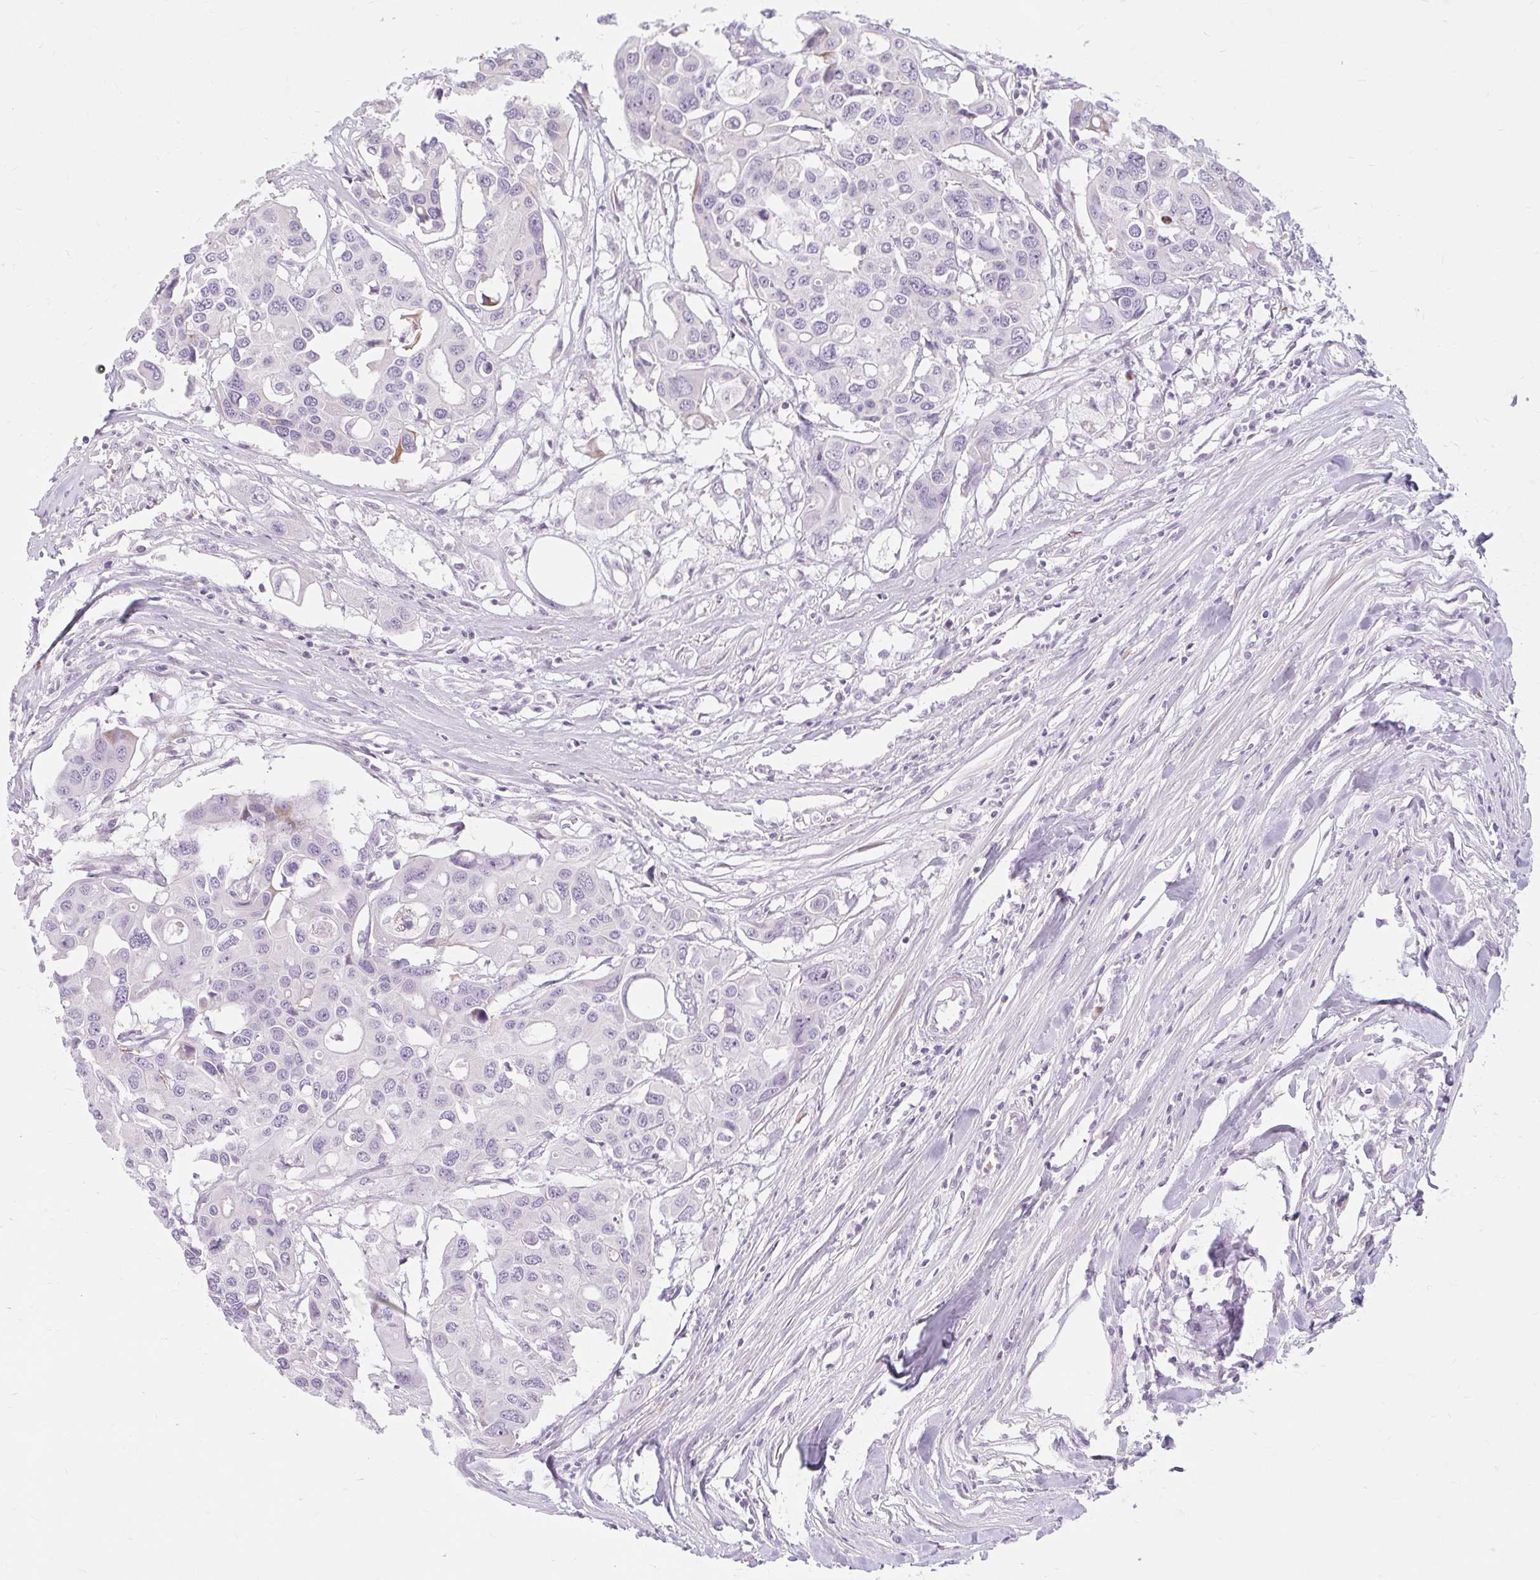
{"staining": {"intensity": "negative", "quantity": "none", "location": "none"}, "tissue": "colorectal cancer", "cell_type": "Tumor cells", "image_type": "cancer", "snomed": [{"axis": "morphology", "description": "Adenocarcinoma, NOS"}, {"axis": "topography", "description": "Colon"}], "caption": "This photomicrograph is of adenocarcinoma (colorectal) stained with immunohistochemistry to label a protein in brown with the nuclei are counter-stained blue. There is no expression in tumor cells. Brightfield microscopy of IHC stained with DAB (brown) and hematoxylin (blue), captured at high magnification.", "gene": "ZFYVE26", "patient": {"sex": "male", "age": 77}}